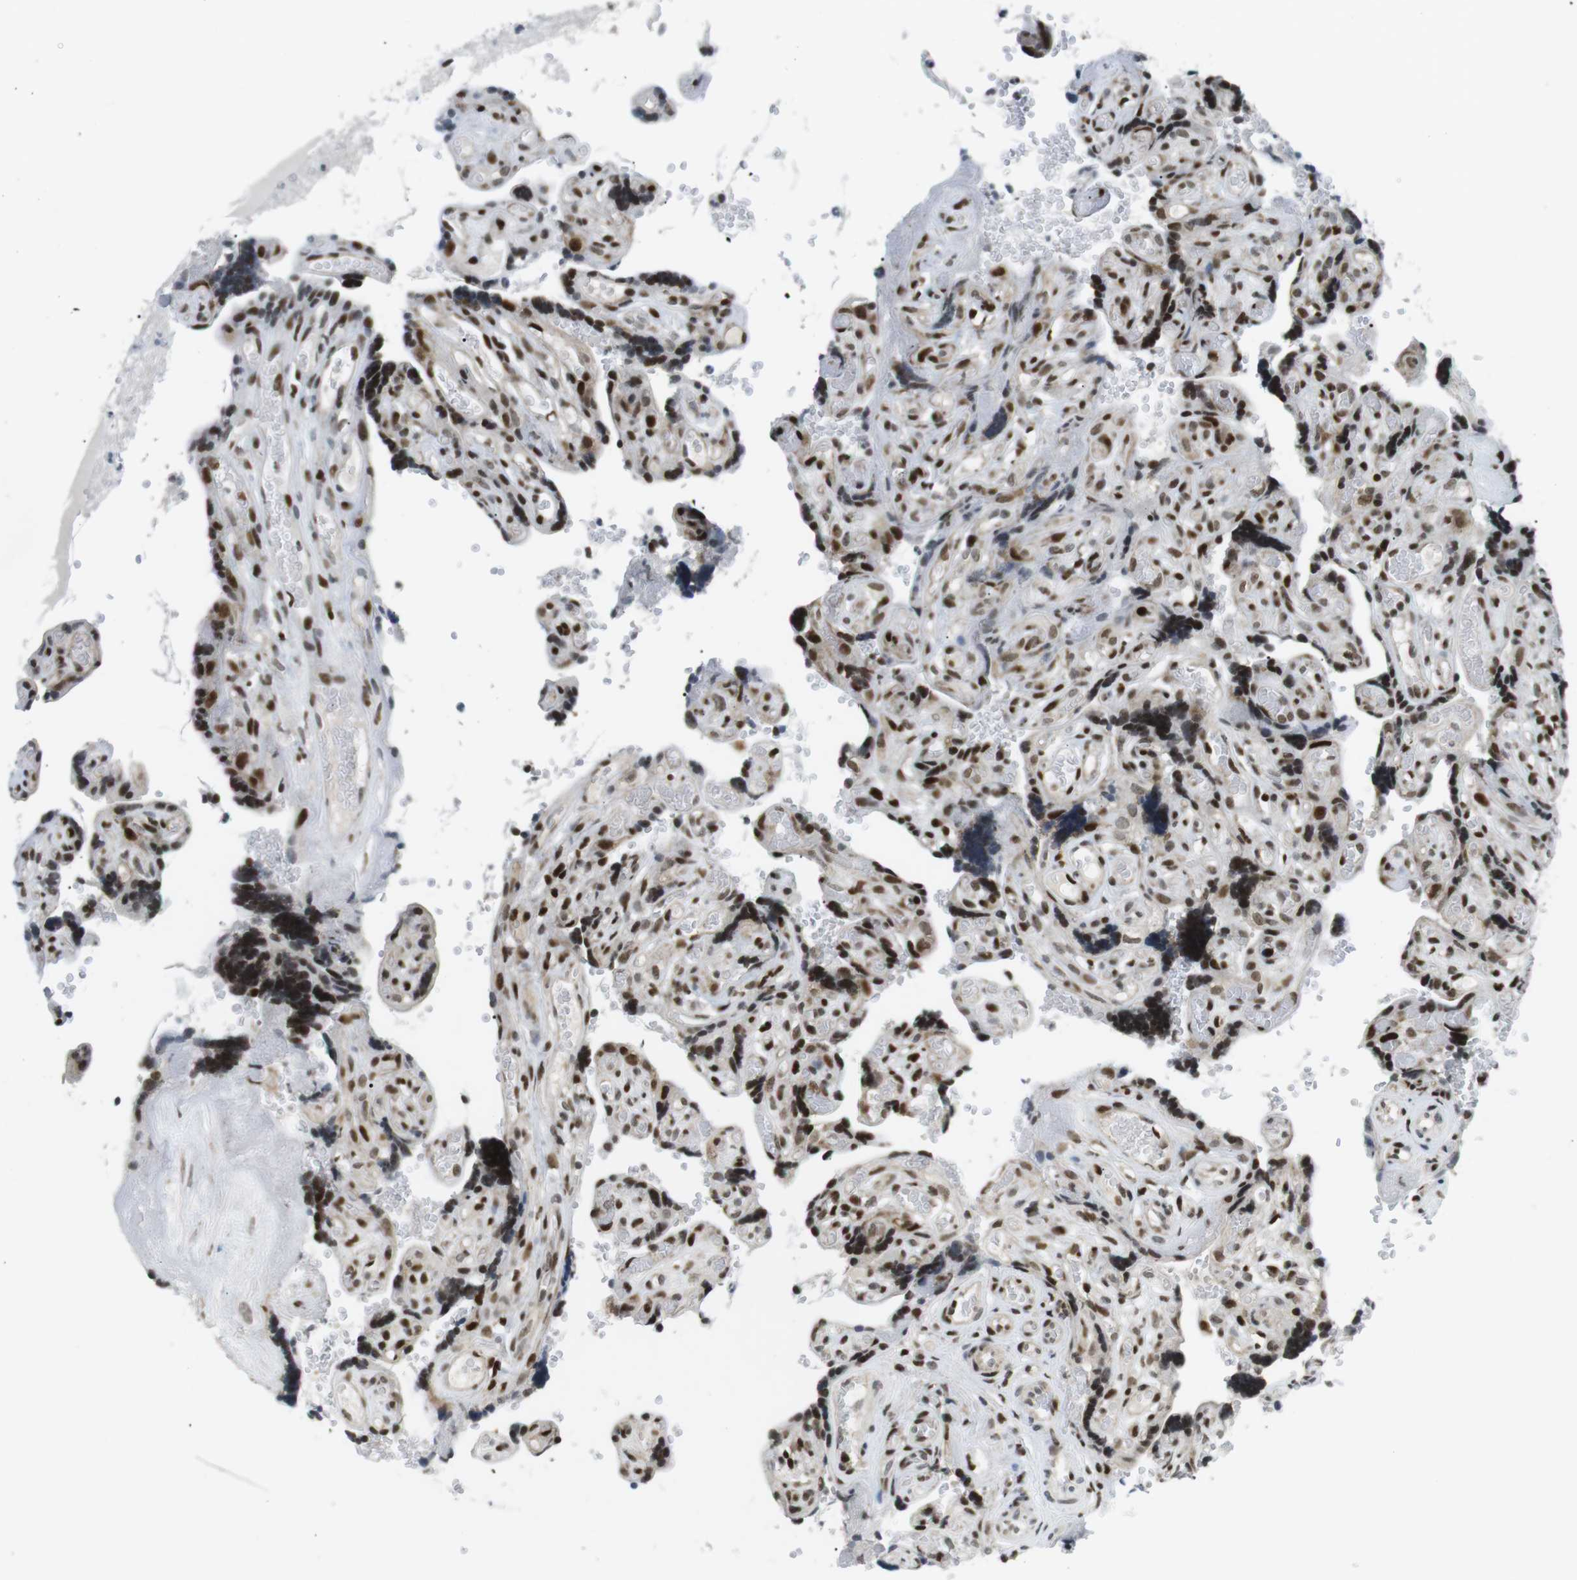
{"staining": {"intensity": "strong", "quantity": ">75%", "location": "cytoplasmic/membranous,nuclear"}, "tissue": "placenta", "cell_type": "Decidual cells", "image_type": "normal", "snomed": [{"axis": "morphology", "description": "Normal tissue, NOS"}, {"axis": "topography", "description": "Placenta"}], "caption": "Immunohistochemistry (IHC) micrograph of normal placenta: human placenta stained using IHC displays high levels of strong protein expression localized specifically in the cytoplasmic/membranous,nuclear of decidual cells, appearing as a cytoplasmic/membranous,nuclear brown color.", "gene": "CDC27", "patient": {"sex": "female", "age": 30}}